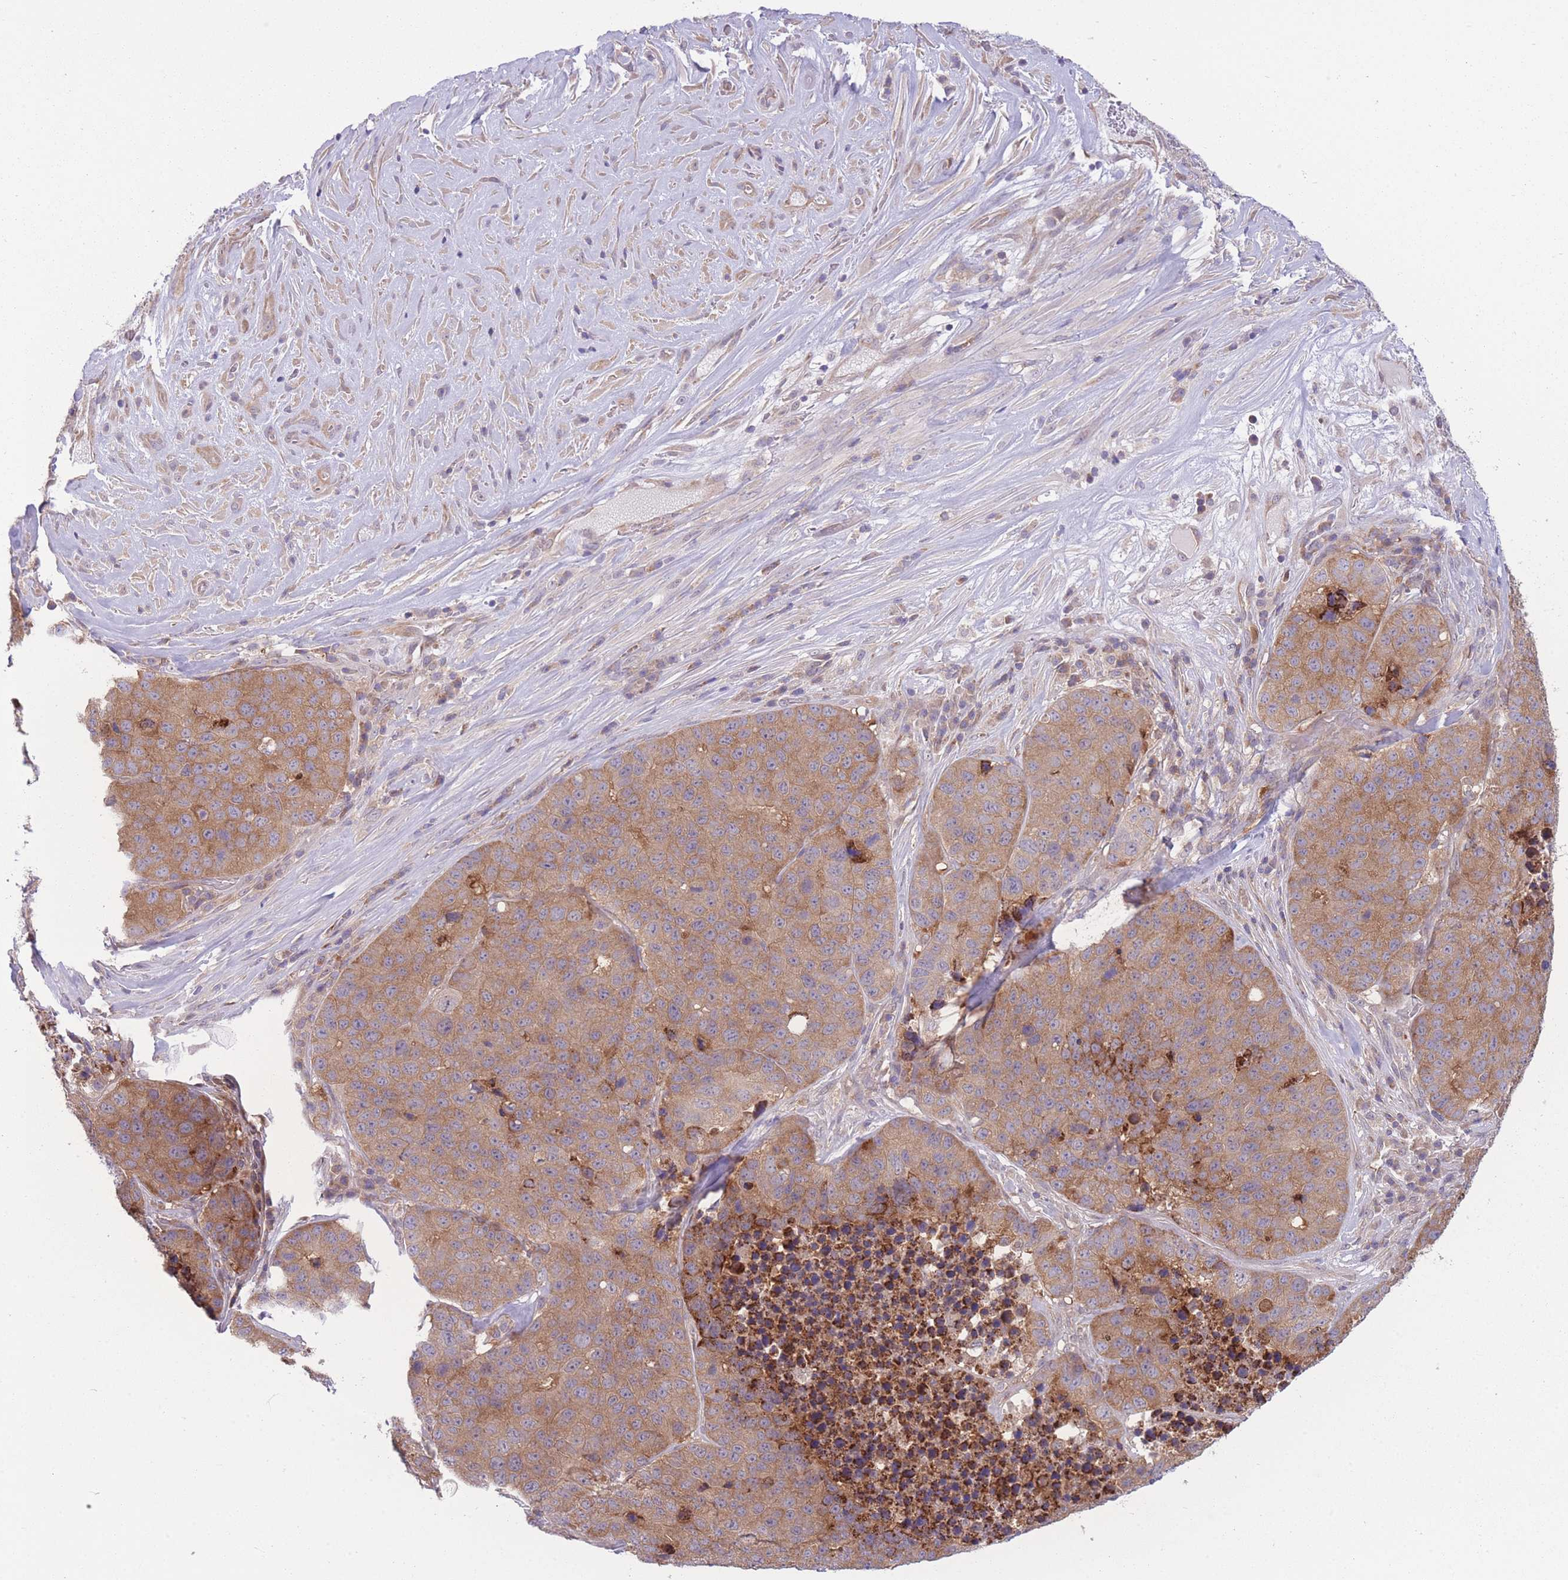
{"staining": {"intensity": "moderate", "quantity": ">75%", "location": "cytoplasmic/membranous"}, "tissue": "stomach cancer", "cell_type": "Tumor cells", "image_type": "cancer", "snomed": [{"axis": "morphology", "description": "Adenocarcinoma, NOS"}, {"axis": "topography", "description": "Stomach"}], "caption": "There is medium levels of moderate cytoplasmic/membranous staining in tumor cells of stomach adenocarcinoma, as demonstrated by immunohistochemical staining (brown color).", "gene": "CCT6B", "patient": {"sex": "male", "age": 71}}